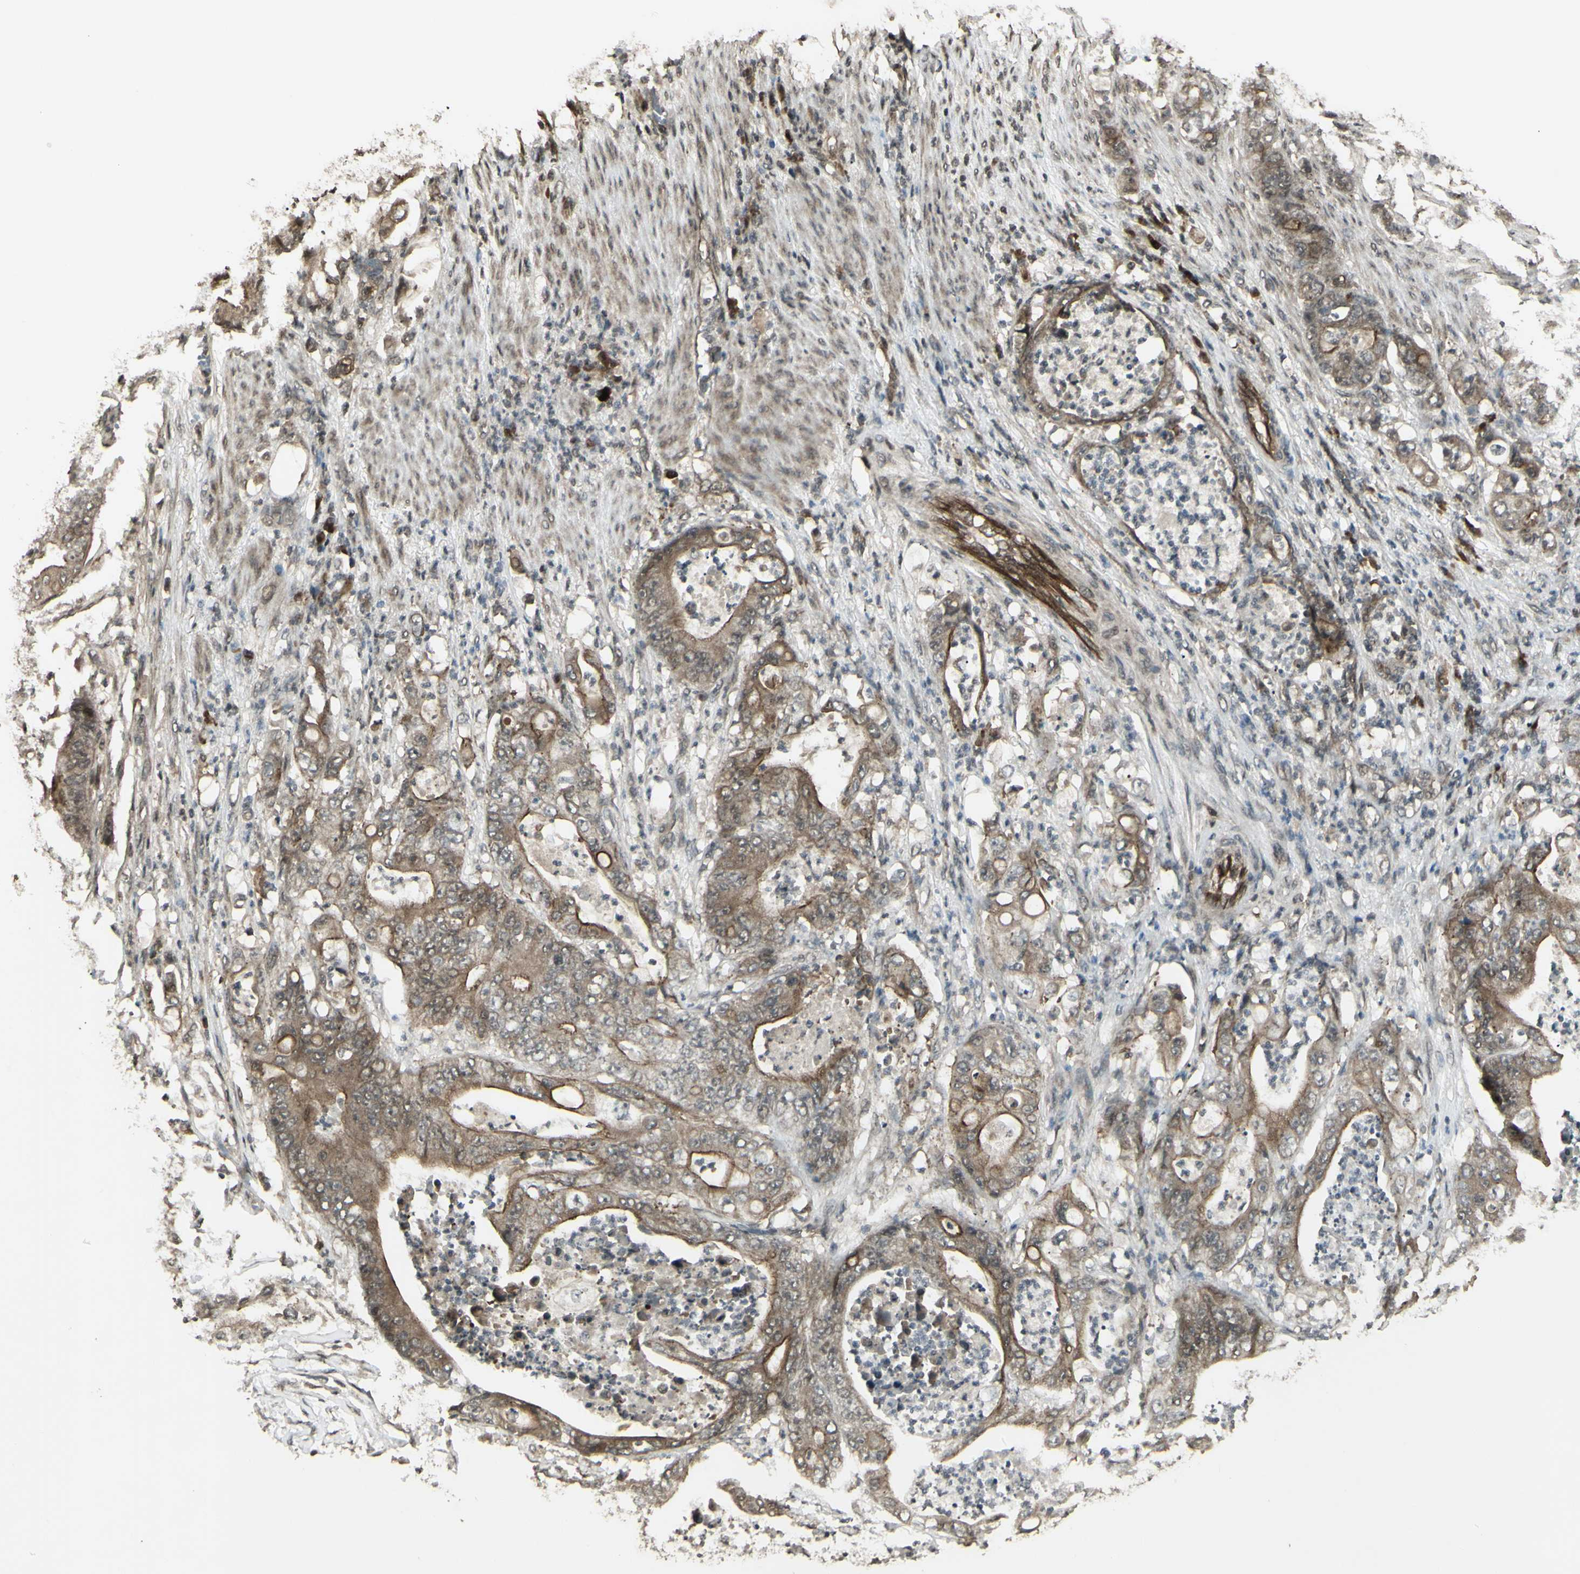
{"staining": {"intensity": "weak", "quantity": ">75%", "location": "cytoplasmic/membranous"}, "tissue": "stomach cancer", "cell_type": "Tumor cells", "image_type": "cancer", "snomed": [{"axis": "morphology", "description": "Adenocarcinoma, NOS"}, {"axis": "topography", "description": "Stomach"}], "caption": "Stomach adenocarcinoma stained with a protein marker demonstrates weak staining in tumor cells.", "gene": "BLNK", "patient": {"sex": "female", "age": 73}}